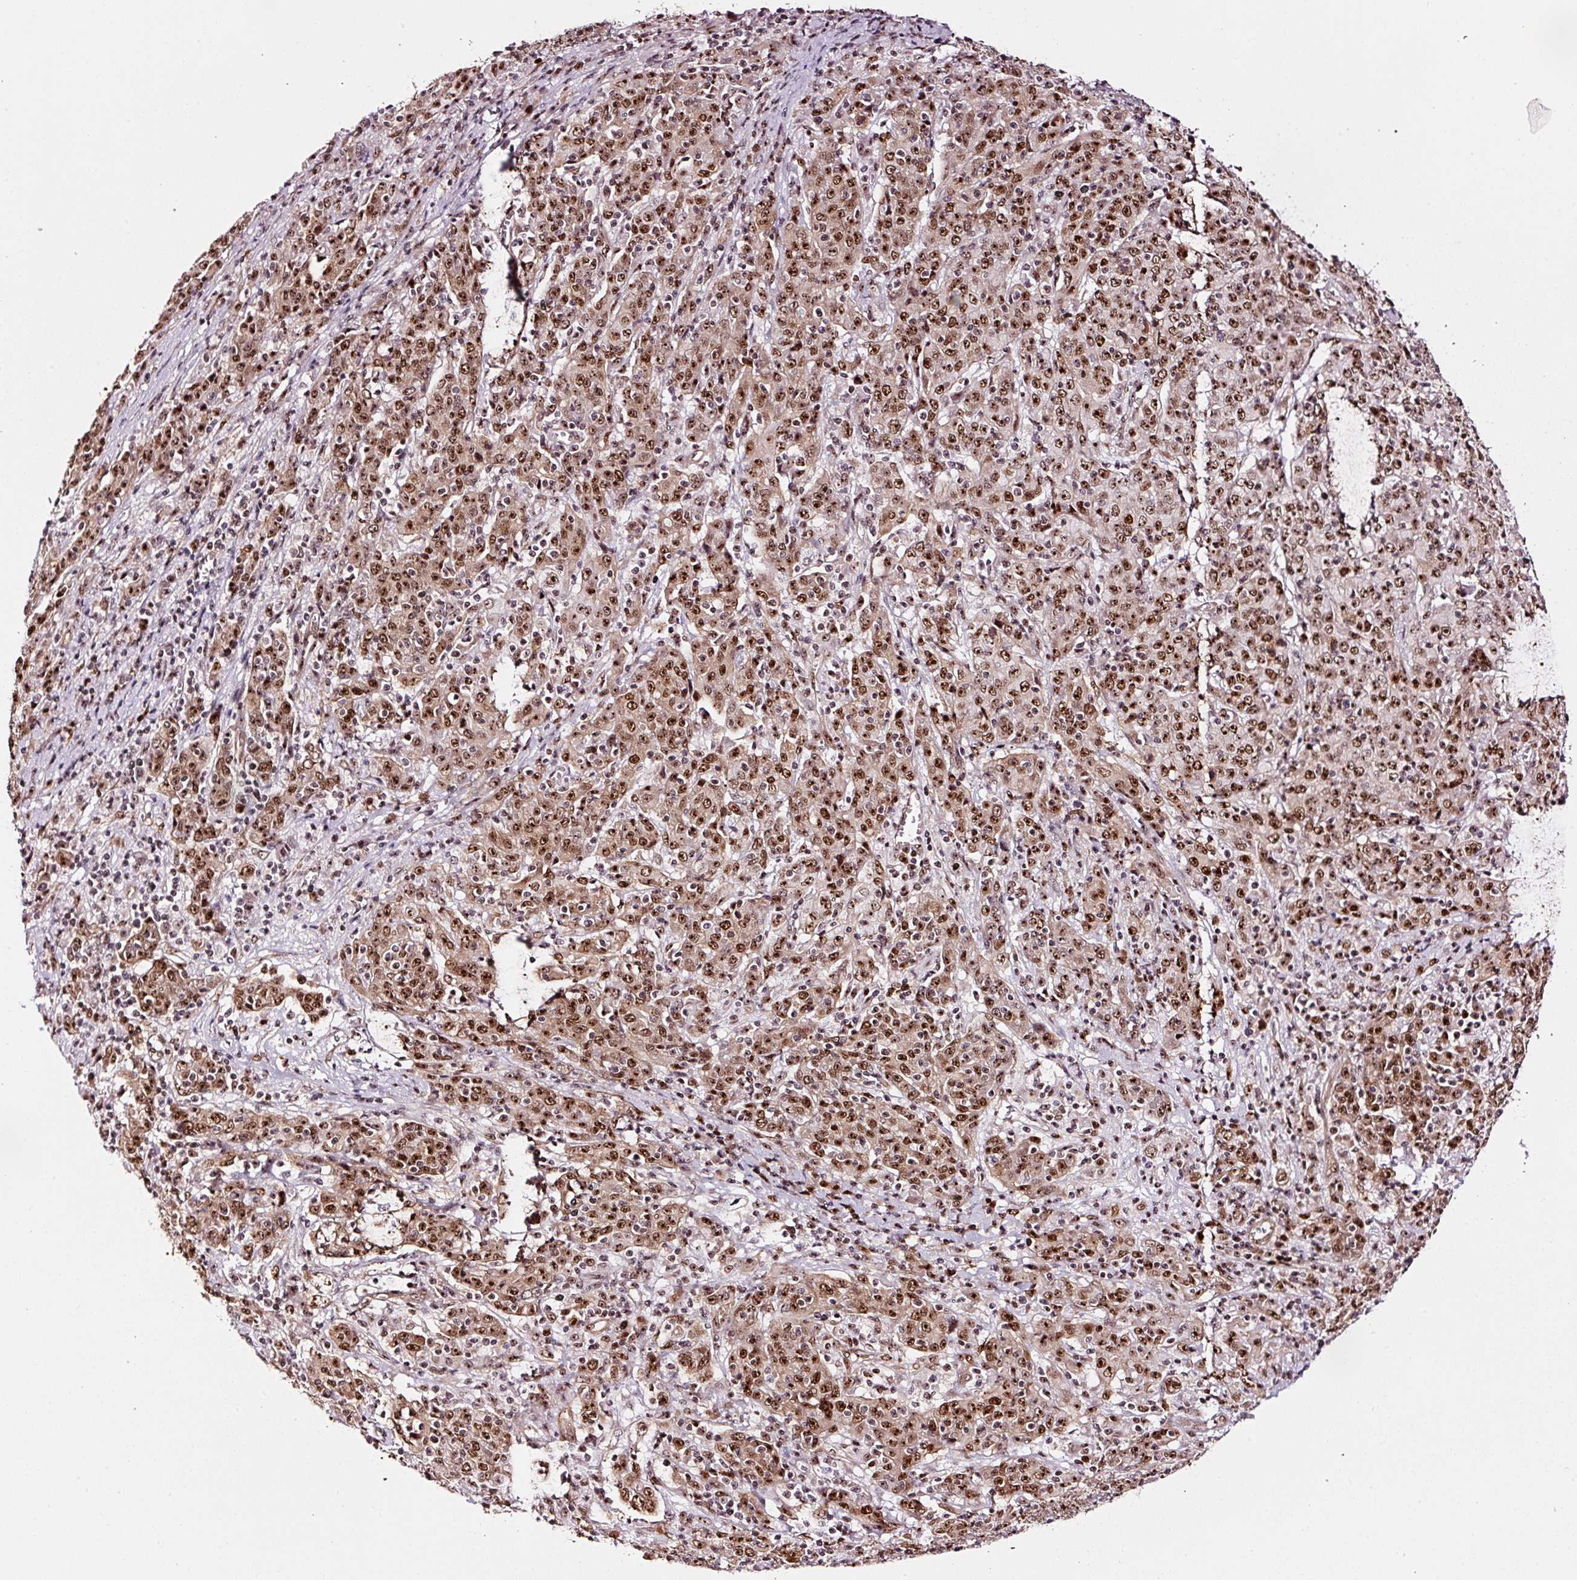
{"staining": {"intensity": "strong", "quantity": ">75%", "location": "nuclear"}, "tissue": "cervical cancer", "cell_type": "Tumor cells", "image_type": "cancer", "snomed": [{"axis": "morphology", "description": "Squamous cell carcinoma, NOS"}, {"axis": "topography", "description": "Cervix"}], "caption": "Immunohistochemistry (IHC) (DAB (3,3'-diaminobenzidine)) staining of squamous cell carcinoma (cervical) exhibits strong nuclear protein staining in about >75% of tumor cells.", "gene": "GNL3", "patient": {"sex": "female", "age": 67}}